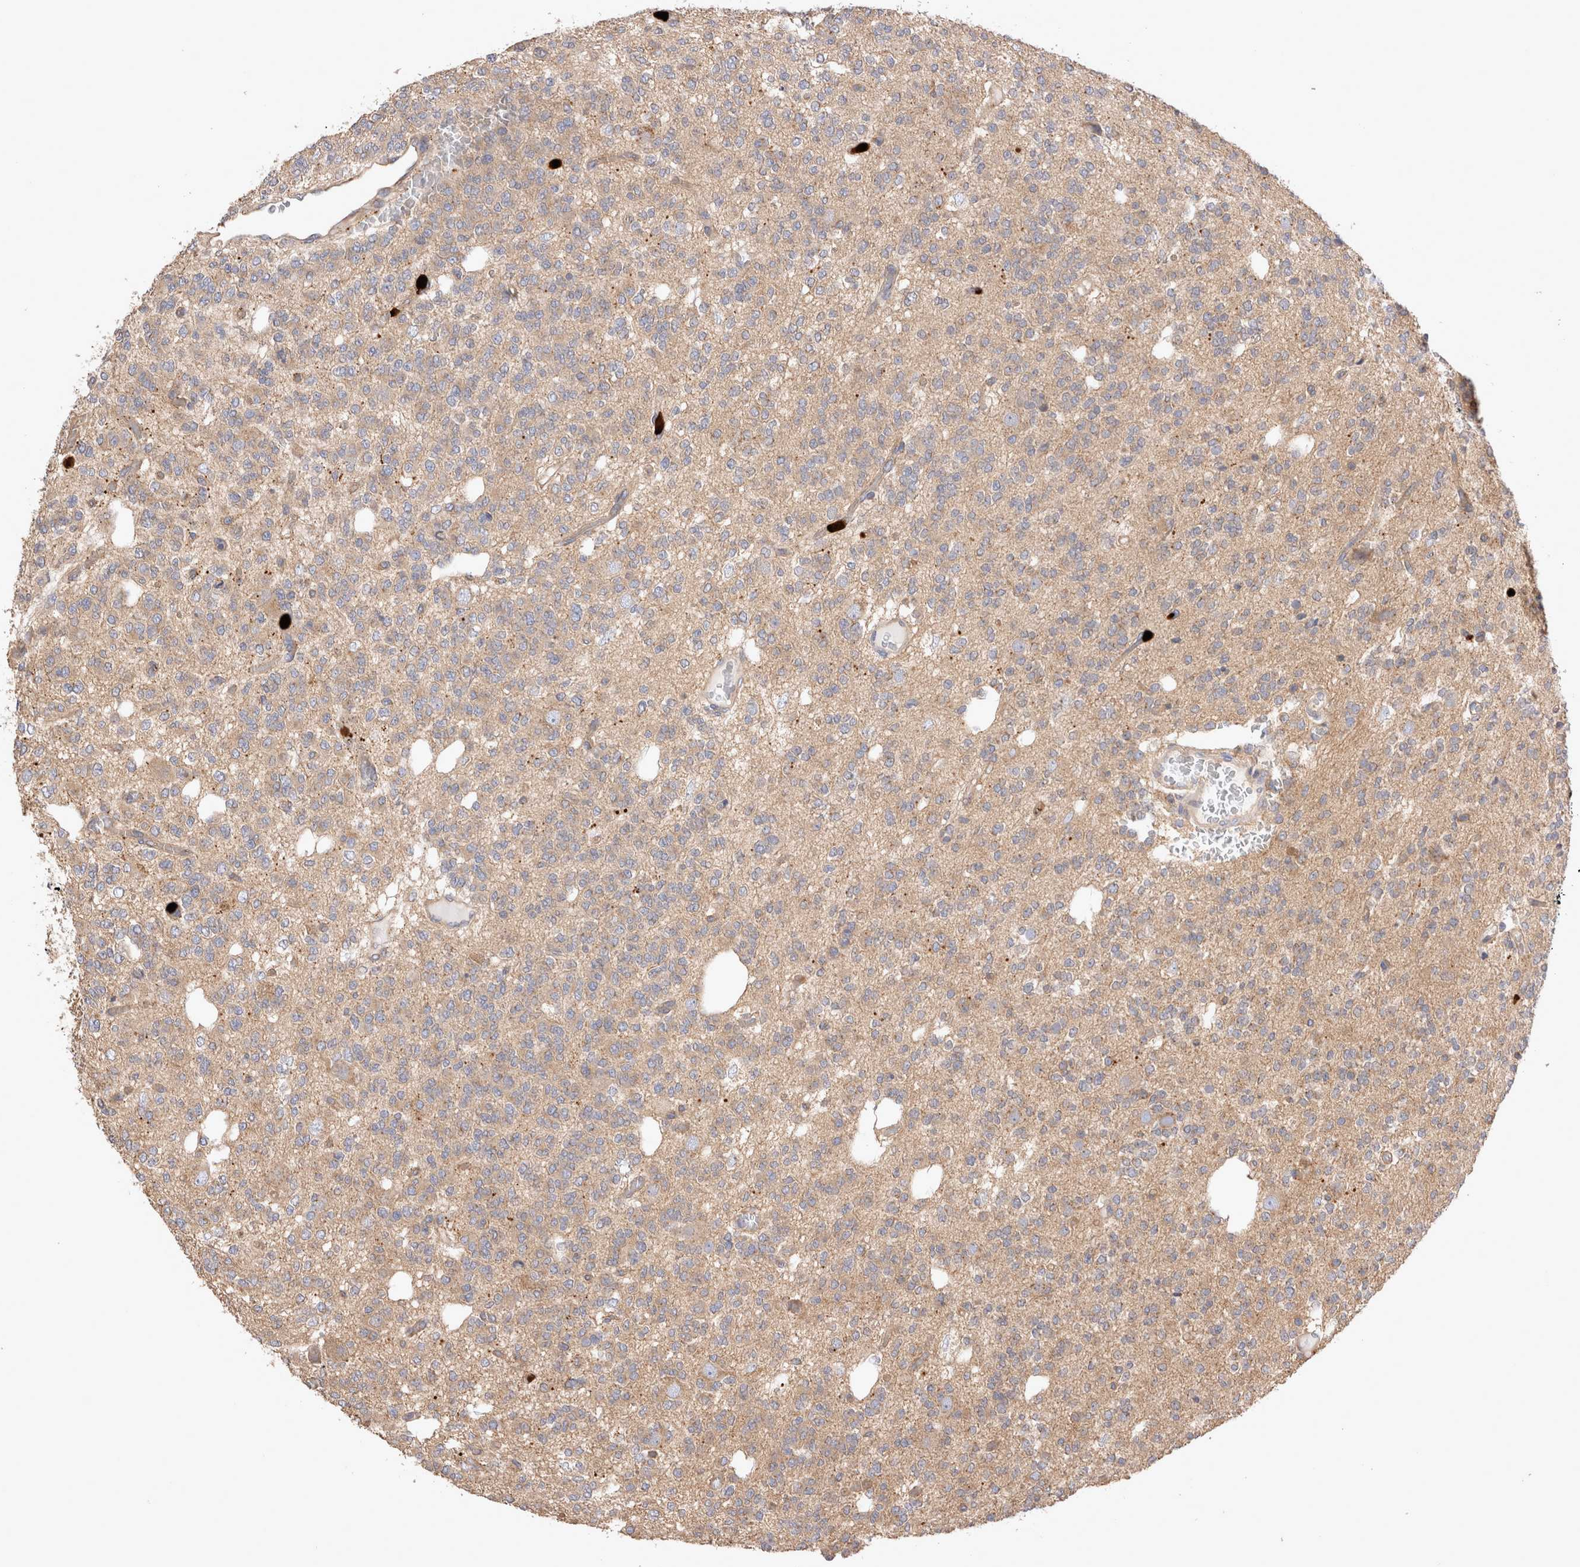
{"staining": {"intensity": "weak", "quantity": "25%-75%", "location": "cytoplasmic/membranous"}, "tissue": "glioma", "cell_type": "Tumor cells", "image_type": "cancer", "snomed": [{"axis": "morphology", "description": "Glioma, malignant, Low grade"}, {"axis": "topography", "description": "Brain"}], "caption": "Approximately 25%-75% of tumor cells in human malignant glioma (low-grade) display weak cytoplasmic/membranous protein staining as visualized by brown immunohistochemical staining.", "gene": "NXT2", "patient": {"sex": "male", "age": 38}}